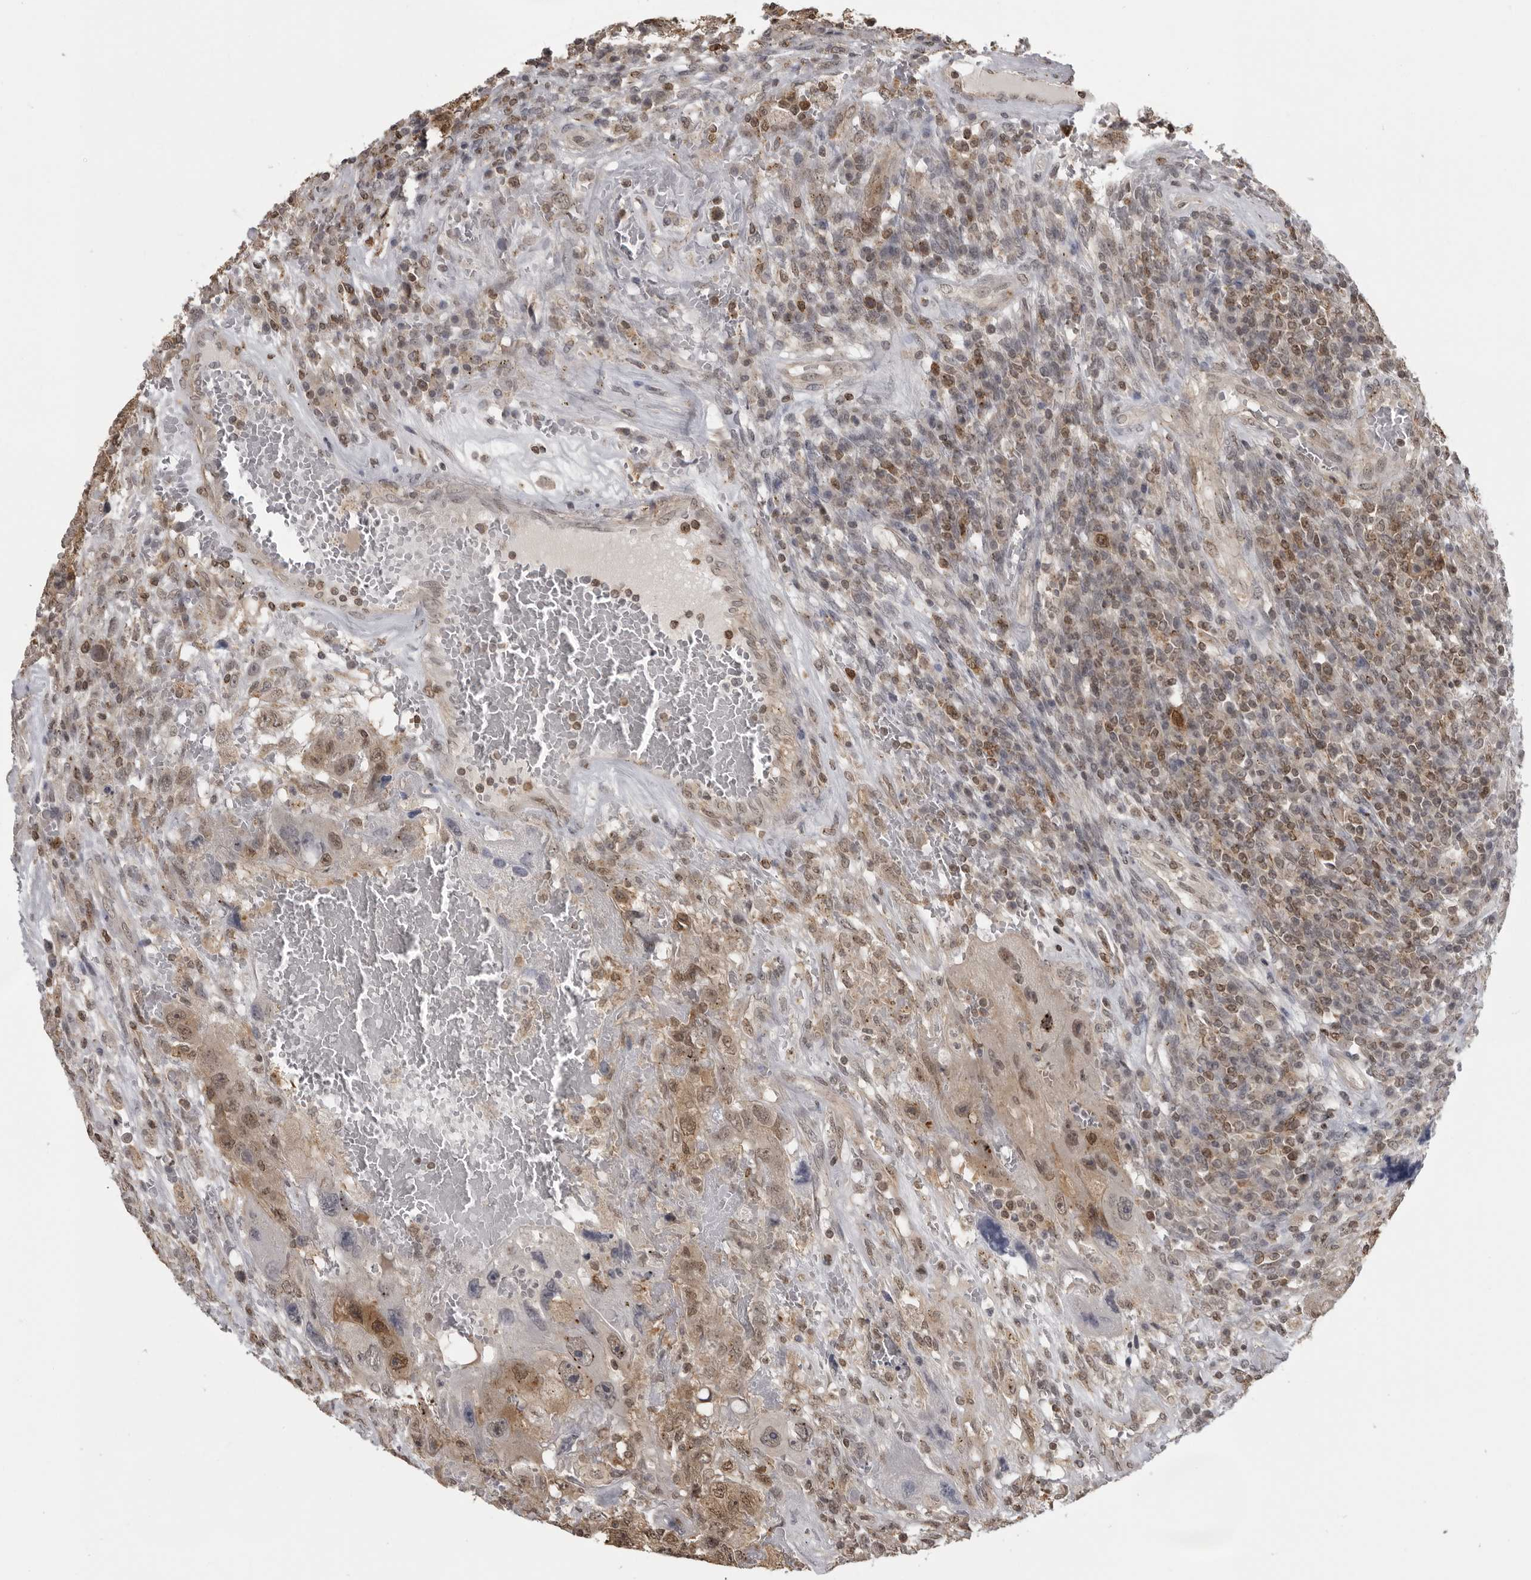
{"staining": {"intensity": "moderate", "quantity": ">75%", "location": "cytoplasmic/membranous,nuclear"}, "tissue": "testis cancer", "cell_type": "Tumor cells", "image_type": "cancer", "snomed": [{"axis": "morphology", "description": "Carcinoma, Embryonal, NOS"}, {"axis": "topography", "description": "Testis"}], "caption": "Testis cancer (embryonal carcinoma) was stained to show a protein in brown. There is medium levels of moderate cytoplasmic/membranous and nuclear positivity in about >75% of tumor cells.", "gene": "PDCL3", "patient": {"sex": "male", "age": 26}}